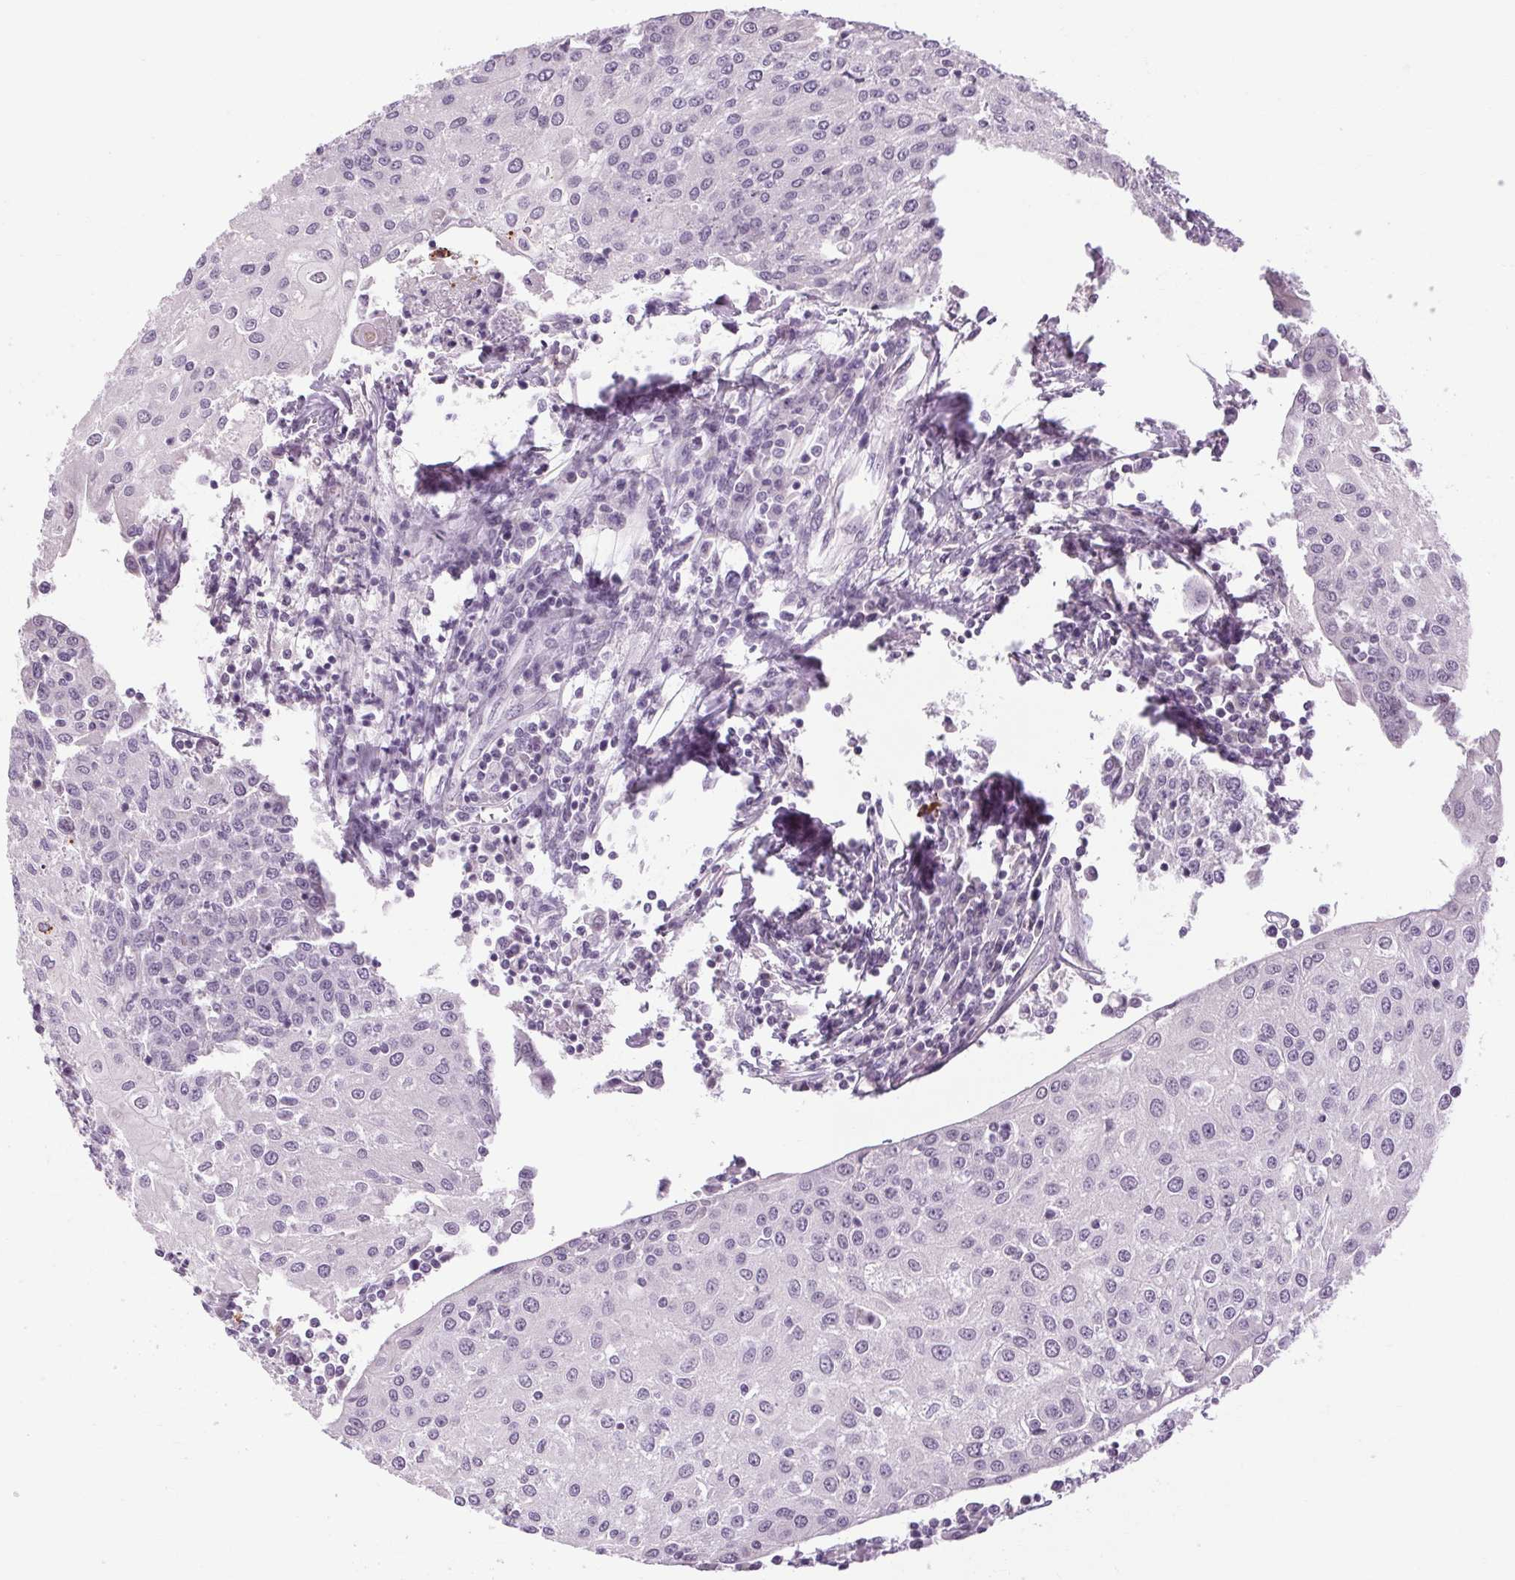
{"staining": {"intensity": "negative", "quantity": "none", "location": "none"}, "tissue": "urothelial cancer", "cell_type": "Tumor cells", "image_type": "cancer", "snomed": [{"axis": "morphology", "description": "Urothelial carcinoma, High grade"}, {"axis": "topography", "description": "Urinary bladder"}], "caption": "An image of urothelial cancer stained for a protein demonstrates no brown staining in tumor cells. Brightfield microscopy of immunohistochemistry stained with DAB (3,3'-diaminobenzidine) (brown) and hematoxylin (blue), captured at high magnification.", "gene": "KLHL40", "patient": {"sex": "female", "age": 85}}